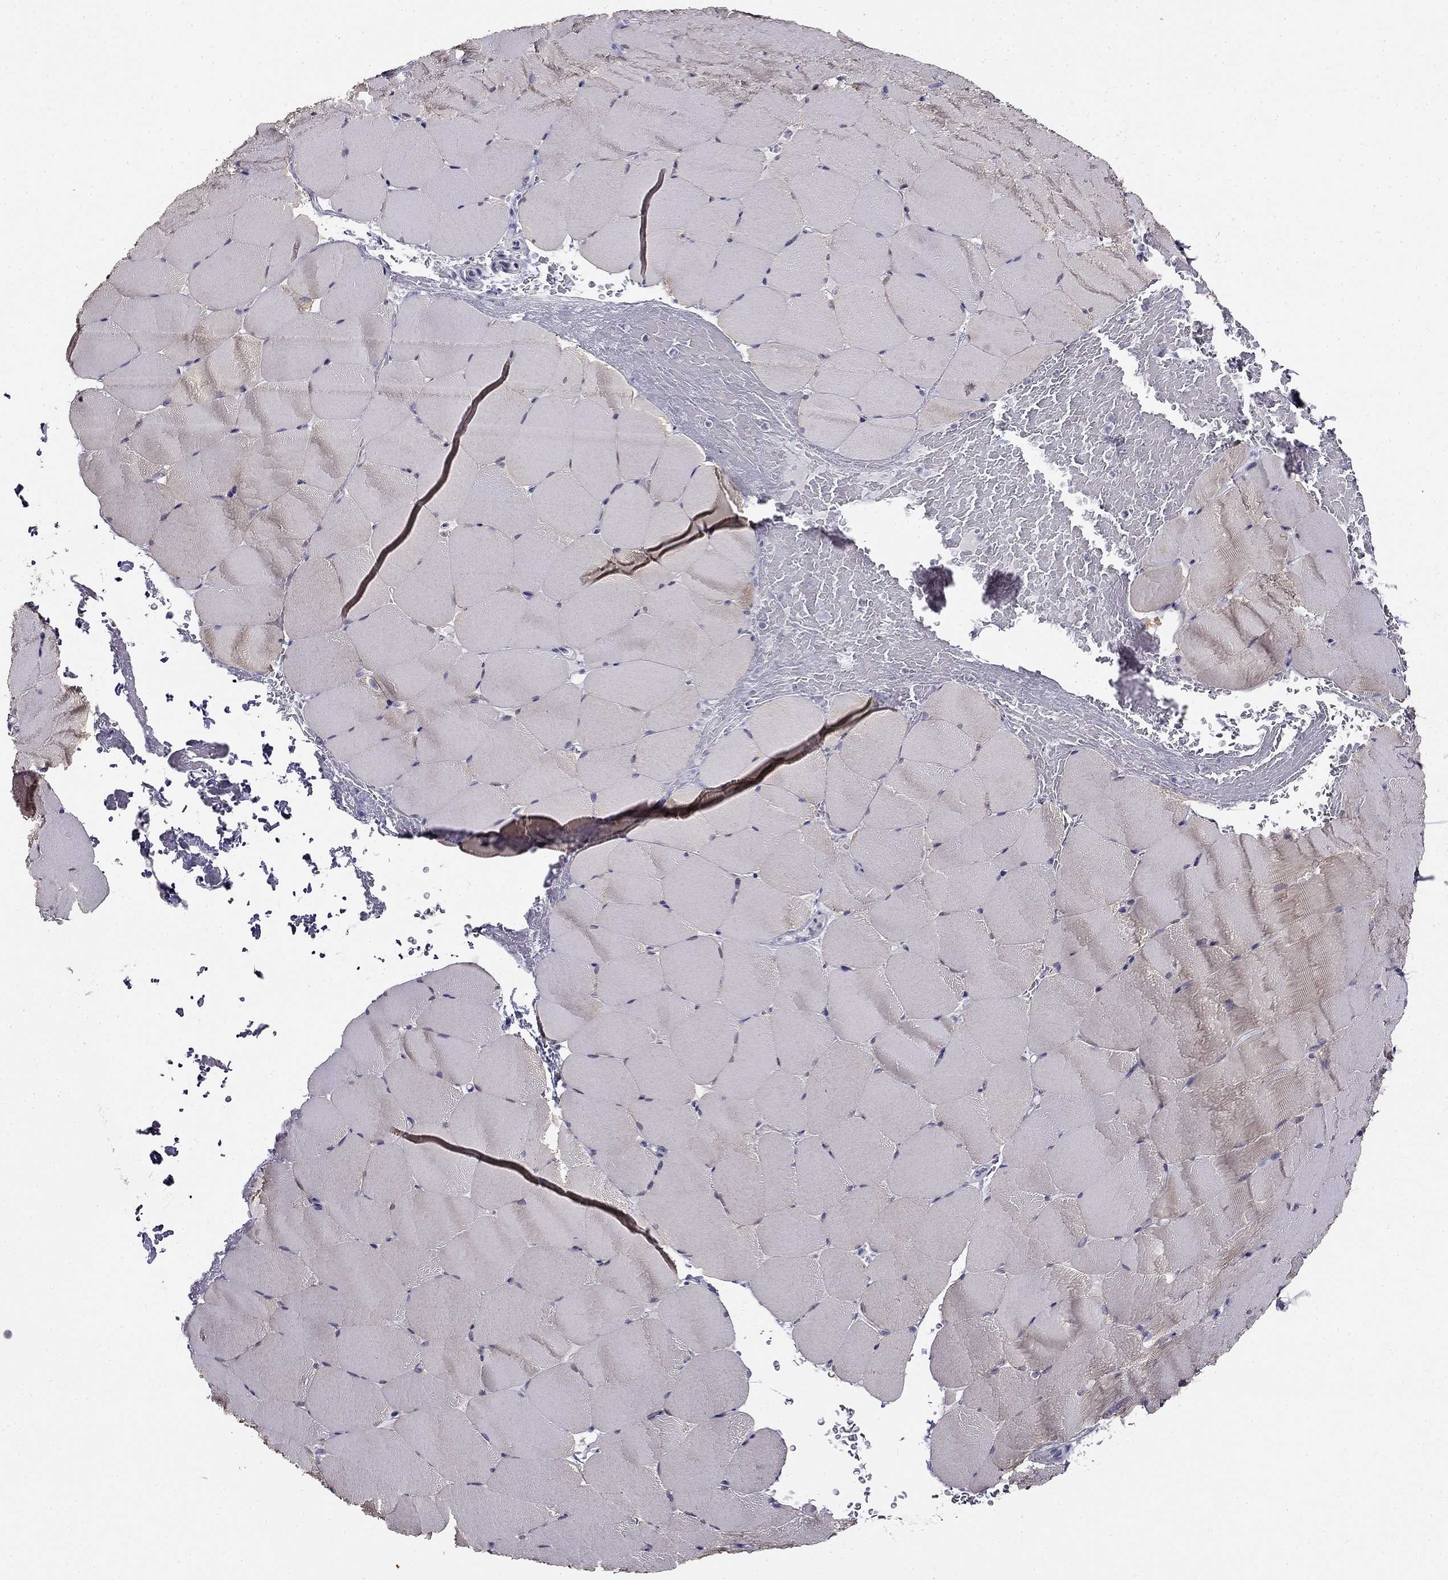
{"staining": {"intensity": "negative", "quantity": "none", "location": "none"}, "tissue": "skeletal muscle", "cell_type": "Myocytes", "image_type": "normal", "snomed": [{"axis": "morphology", "description": "Normal tissue, NOS"}, {"axis": "topography", "description": "Skeletal muscle"}], "caption": "DAB (3,3'-diaminobenzidine) immunohistochemical staining of benign skeletal muscle shows no significant expression in myocytes.", "gene": "CNR1", "patient": {"sex": "female", "age": 37}}